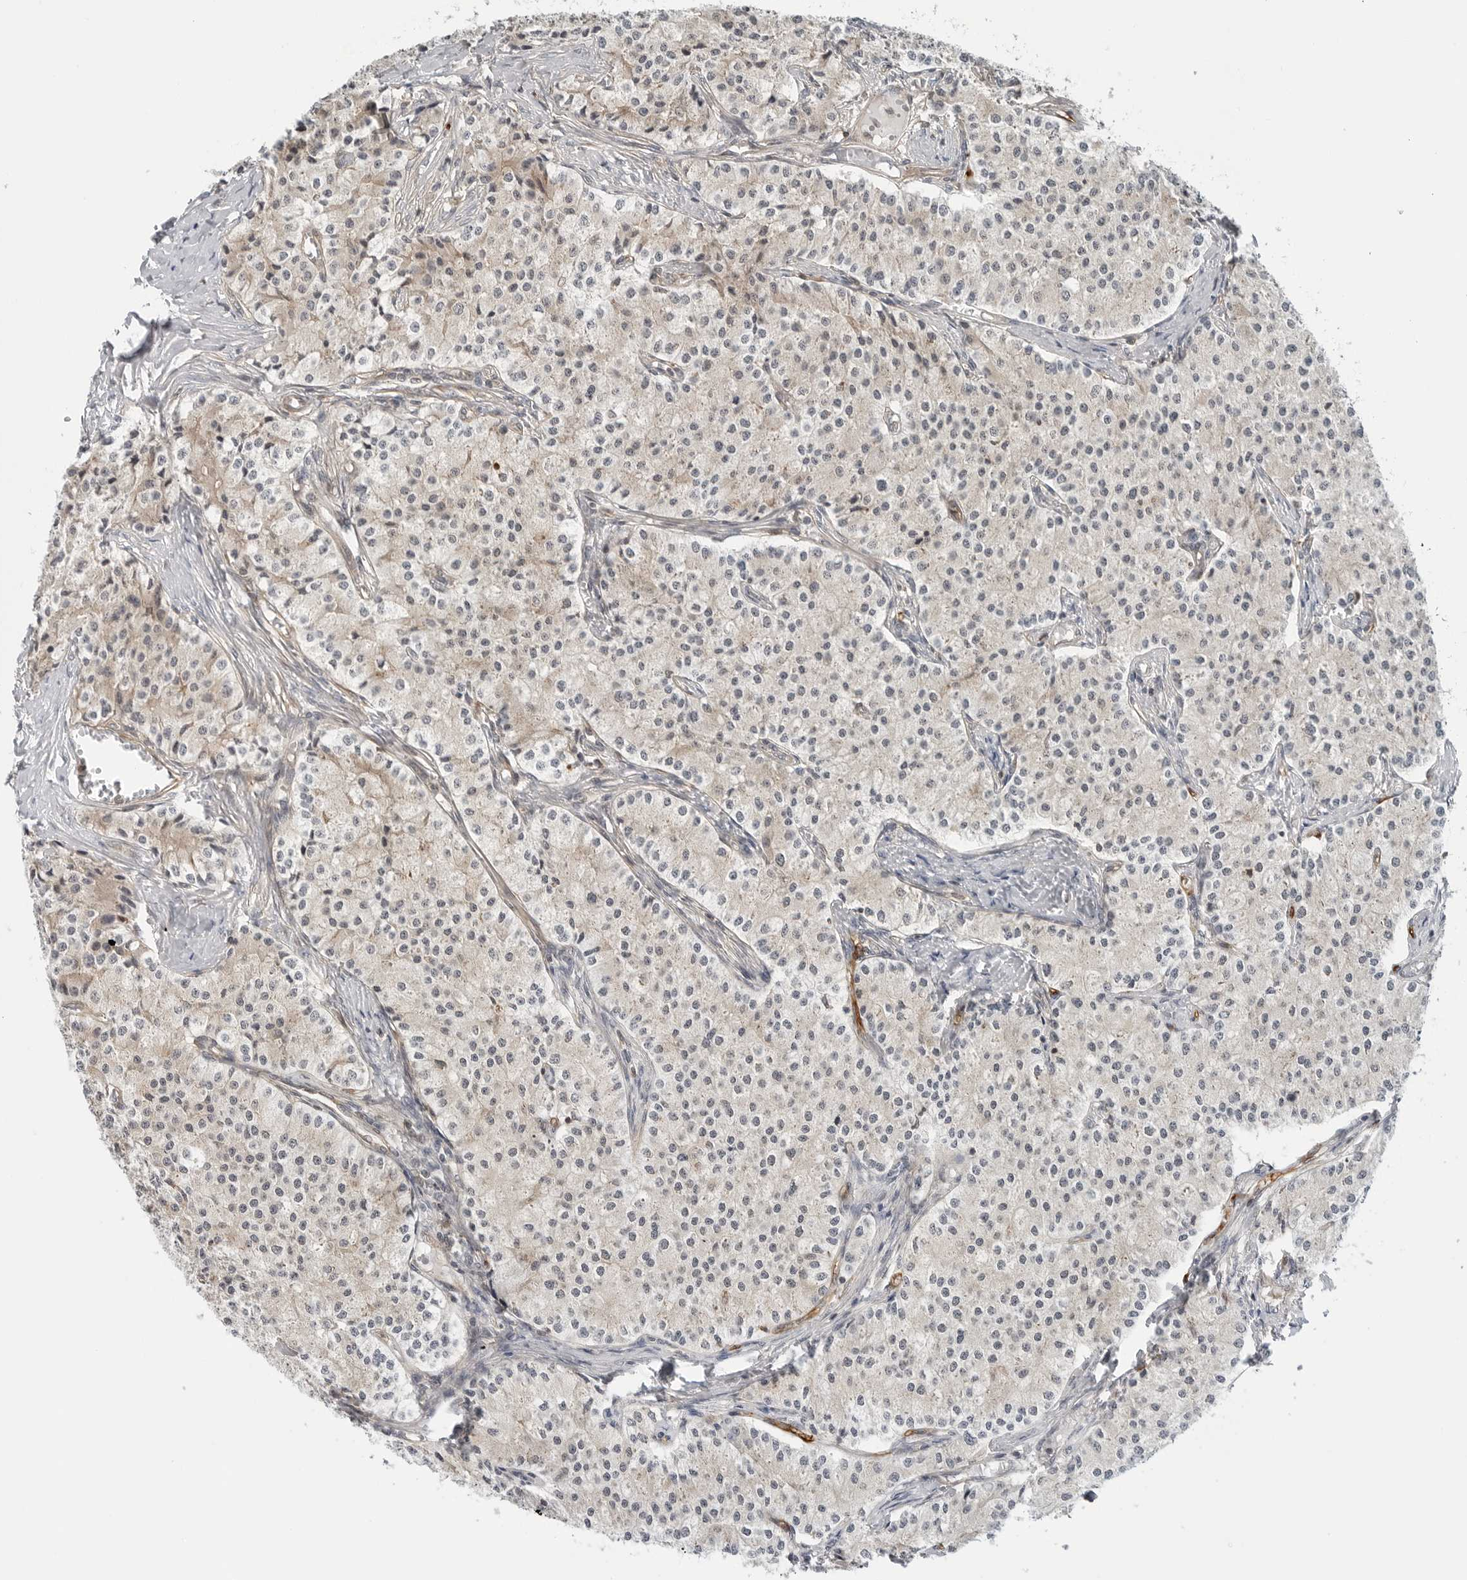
{"staining": {"intensity": "negative", "quantity": "none", "location": "none"}, "tissue": "carcinoid", "cell_type": "Tumor cells", "image_type": "cancer", "snomed": [{"axis": "morphology", "description": "Carcinoid, malignant, NOS"}, {"axis": "topography", "description": "Colon"}], "caption": "DAB immunohistochemical staining of human carcinoid (malignant) exhibits no significant positivity in tumor cells.", "gene": "STXBP3", "patient": {"sex": "female", "age": 52}}